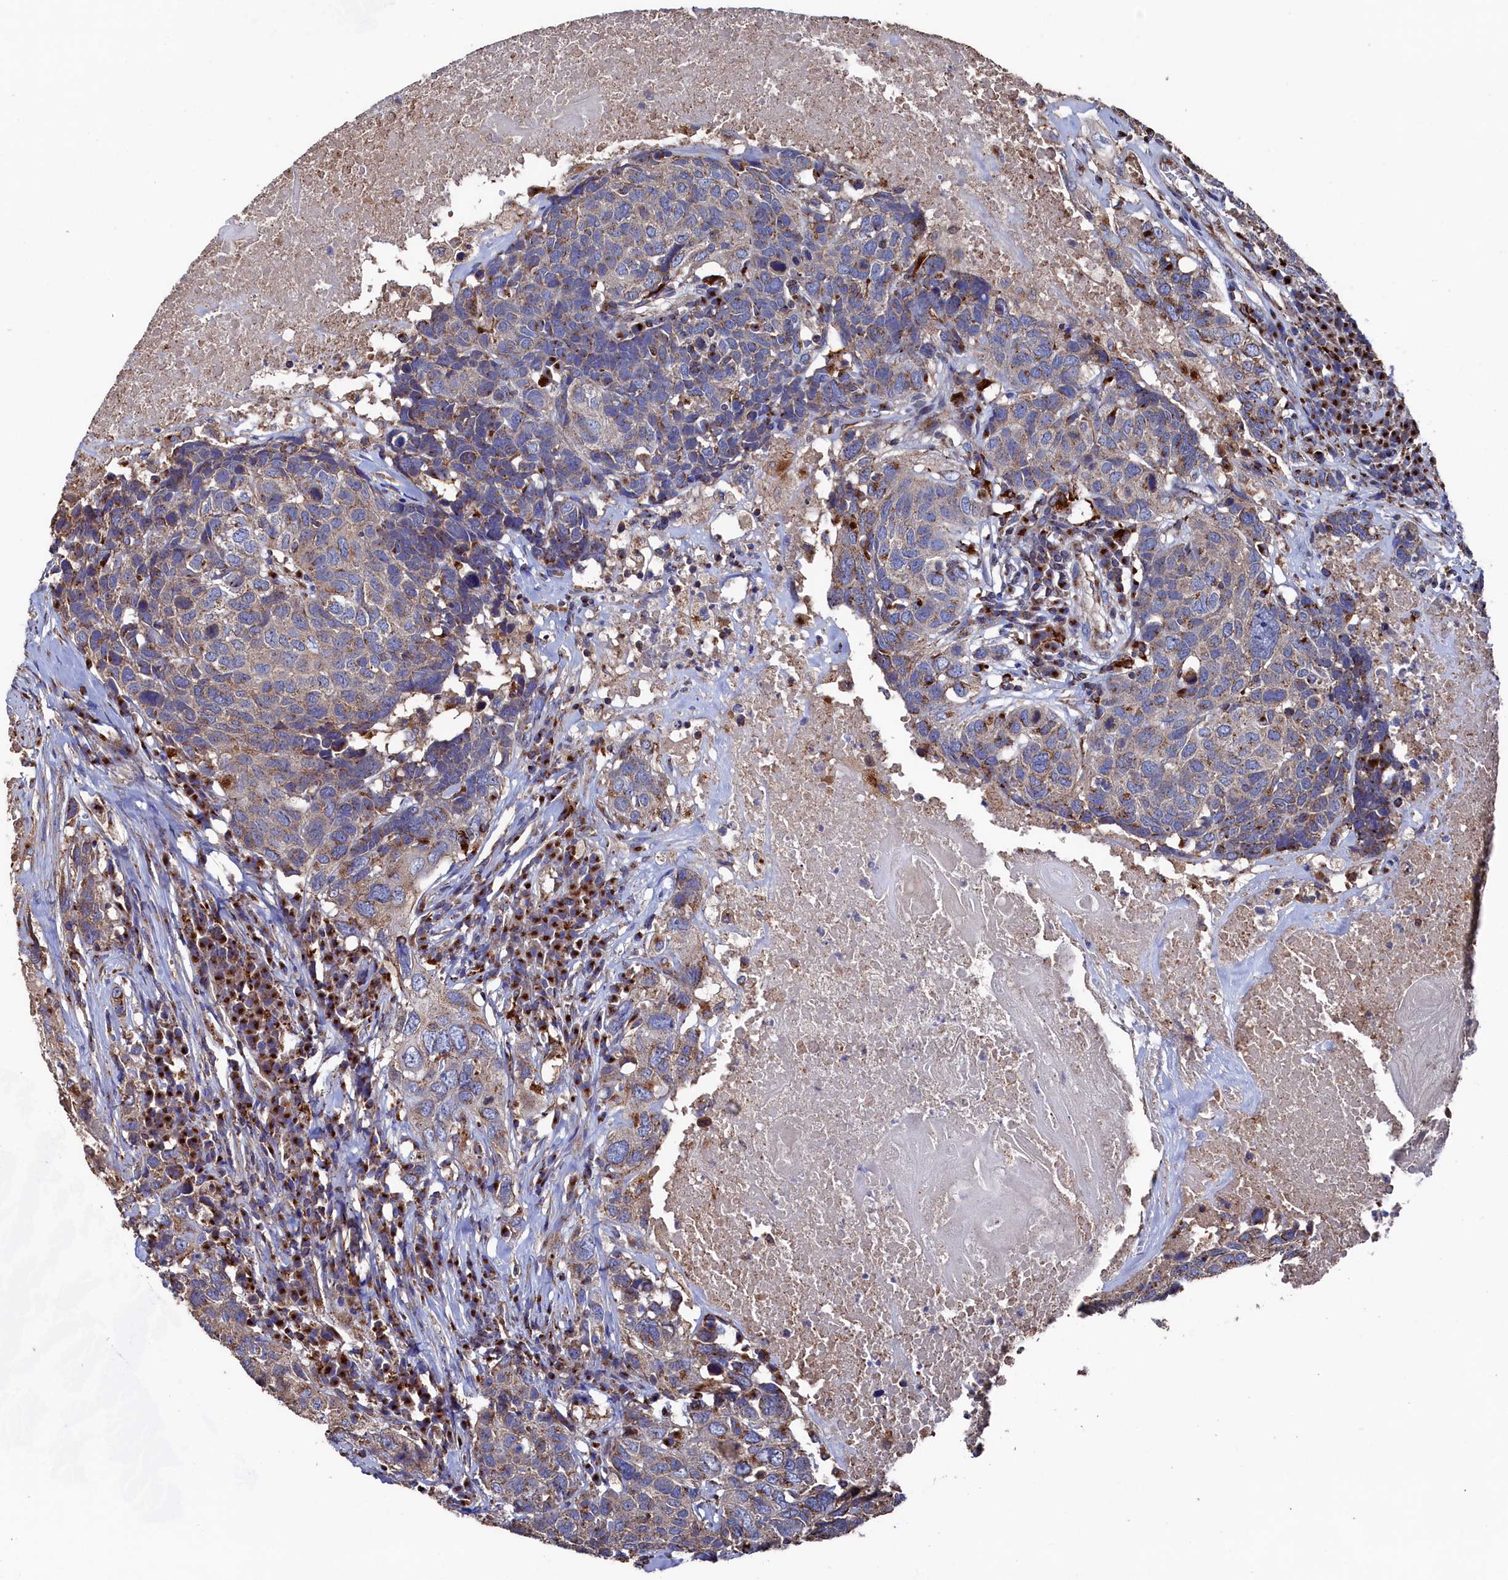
{"staining": {"intensity": "moderate", "quantity": "25%-75%", "location": "cytoplasmic/membranous"}, "tissue": "head and neck cancer", "cell_type": "Tumor cells", "image_type": "cancer", "snomed": [{"axis": "morphology", "description": "Squamous cell carcinoma, NOS"}, {"axis": "topography", "description": "Head-Neck"}], "caption": "This micrograph reveals immunohistochemistry (IHC) staining of human head and neck cancer, with medium moderate cytoplasmic/membranous expression in about 25%-75% of tumor cells.", "gene": "PRRC1", "patient": {"sex": "male", "age": 66}}